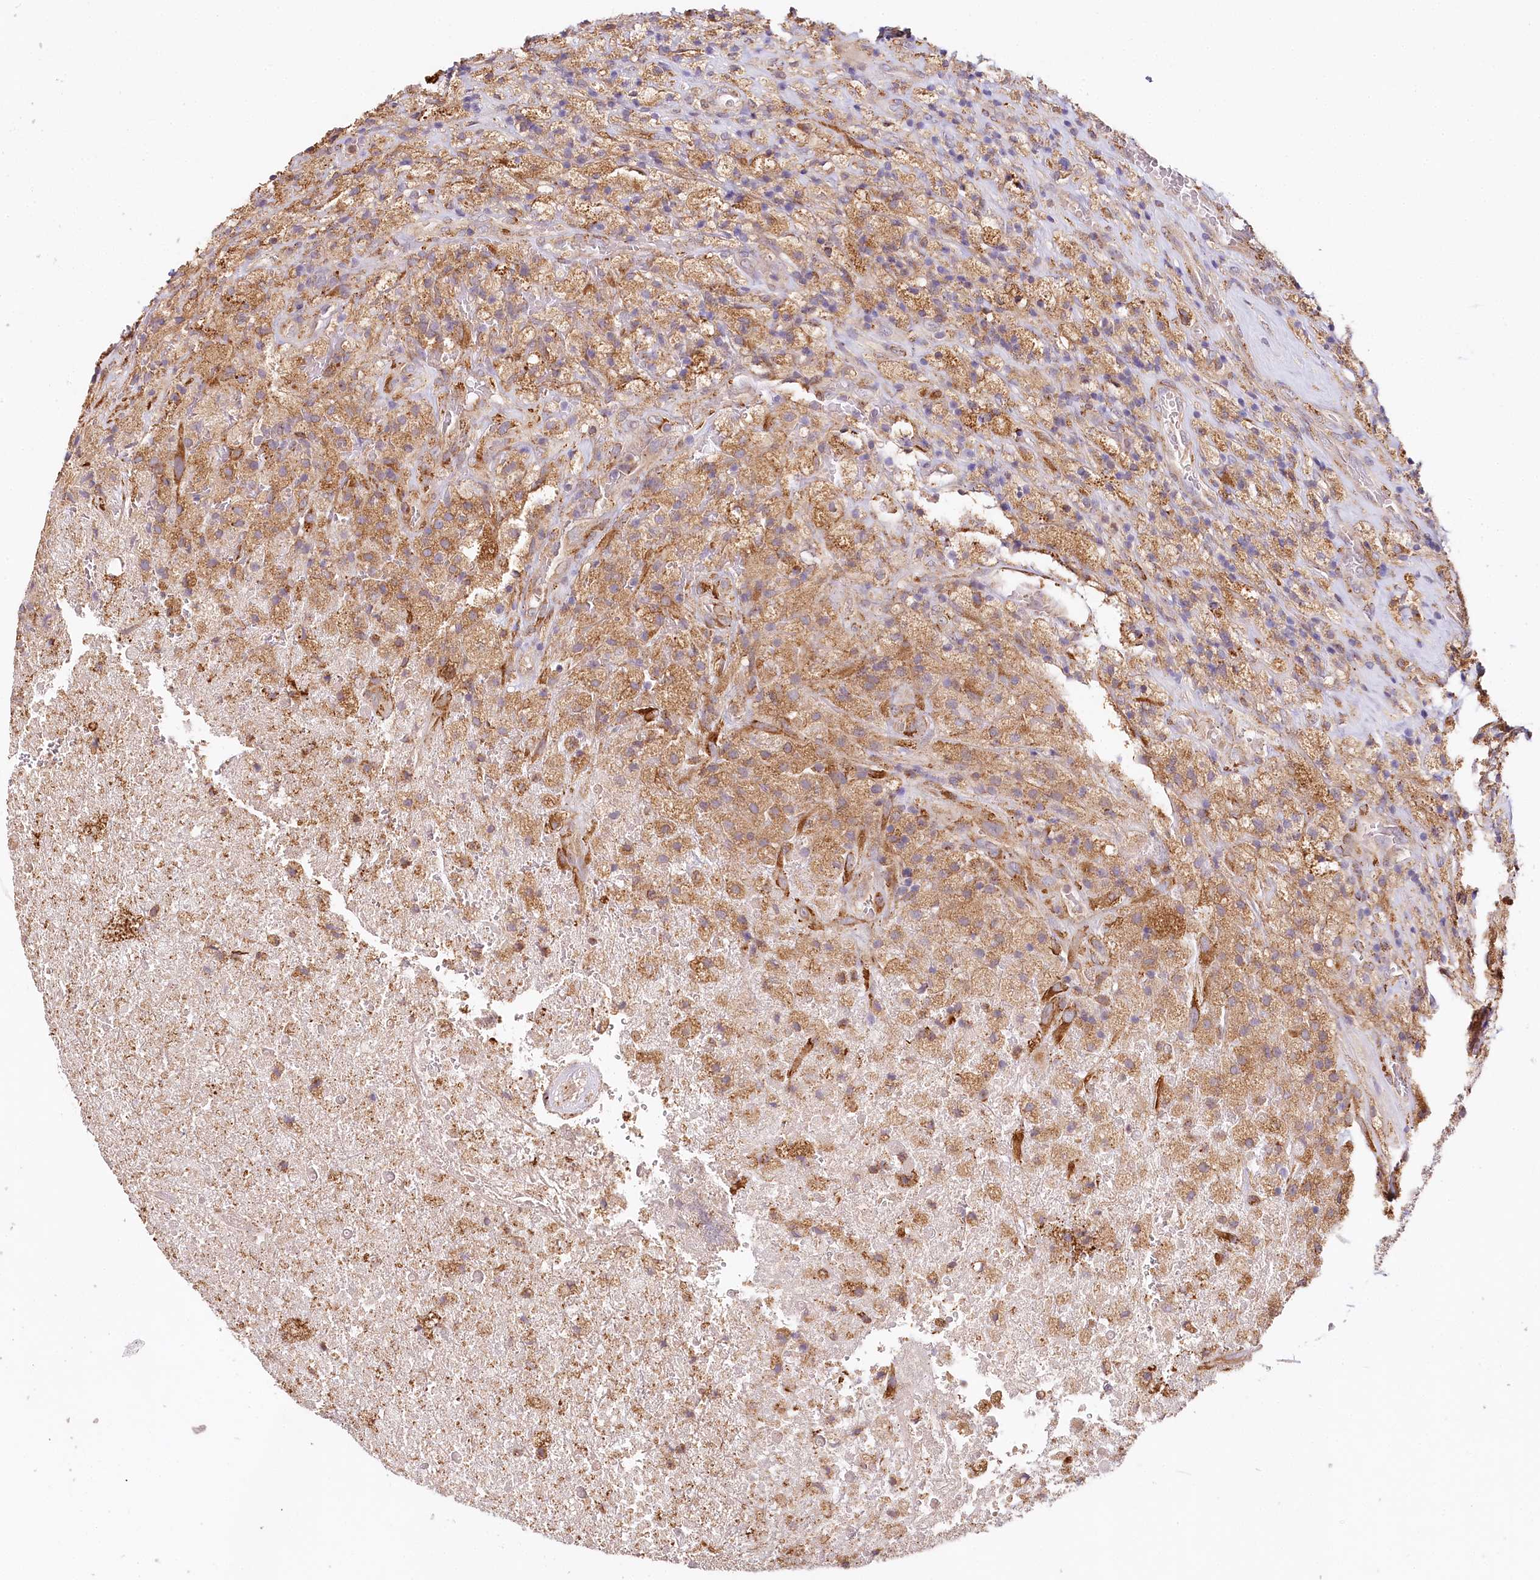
{"staining": {"intensity": "strong", "quantity": ">75%", "location": "cytoplasmic/membranous"}, "tissue": "glioma", "cell_type": "Tumor cells", "image_type": "cancer", "snomed": [{"axis": "morphology", "description": "Glioma, malignant, High grade"}, {"axis": "topography", "description": "Brain"}], "caption": "Strong cytoplasmic/membranous expression for a protein is seen in about >75% of tumor cells of glioma using immunohistochemistry (IHC).", "gene": "VEGFA", "patient": {"sex": "male", "age": 69}}